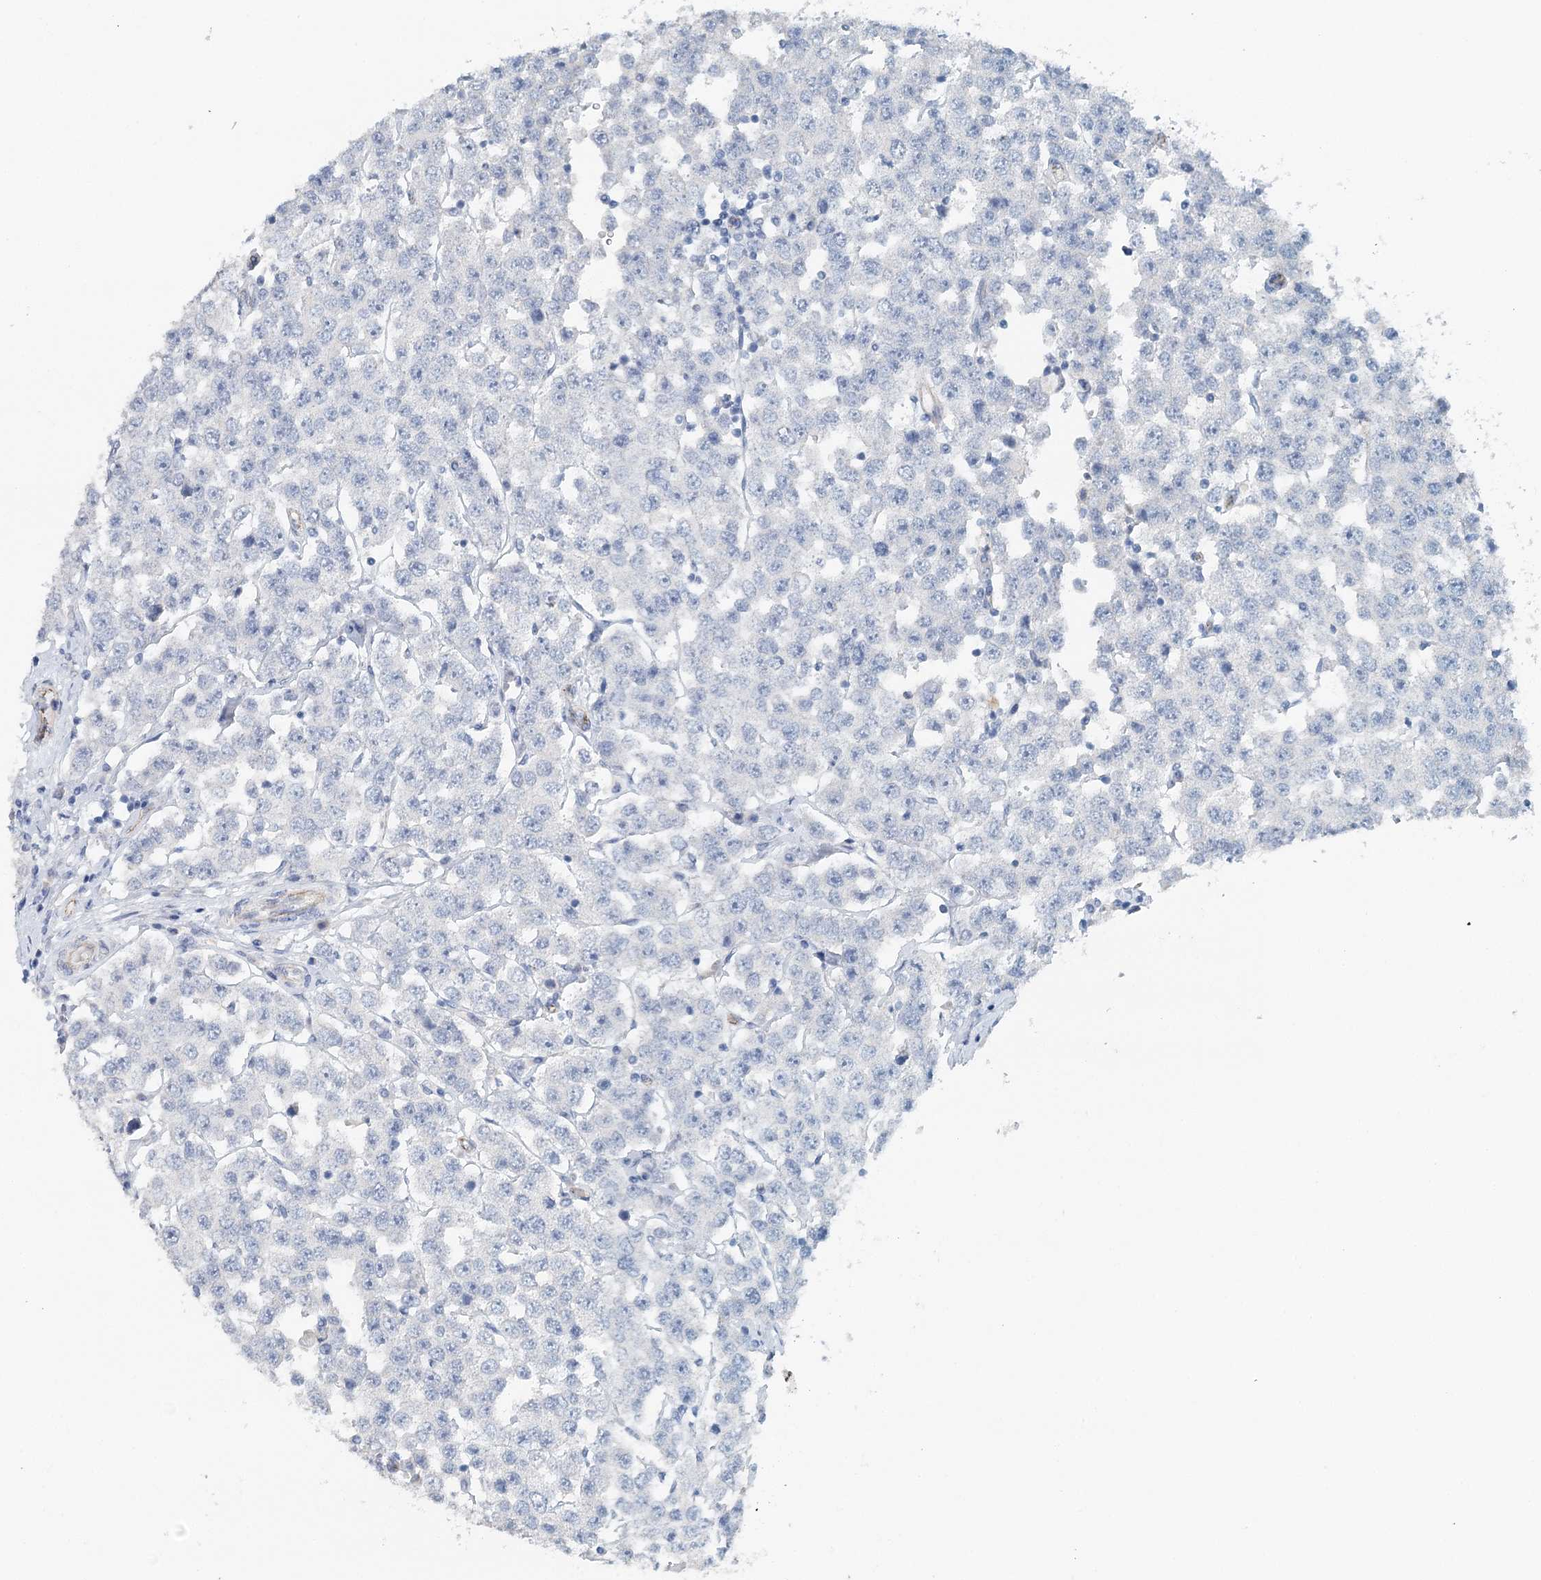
{"staining": {"intensity": "negative", "quantity": "none", "location": "none"}, "tissue": "testis cancer", "cell_type": "Tumor cells", "image_type": "cancer", "snomed": [{"axis": "morphology", "description": "Seminoma, NOS"}, {"axis": "topography", "description": "Testis"}], "caption": "There is no significant expression in tumor cells of seminoma (testis).", "gene": "SYNPO", "patient": {"sex": "male", "age": 28}}